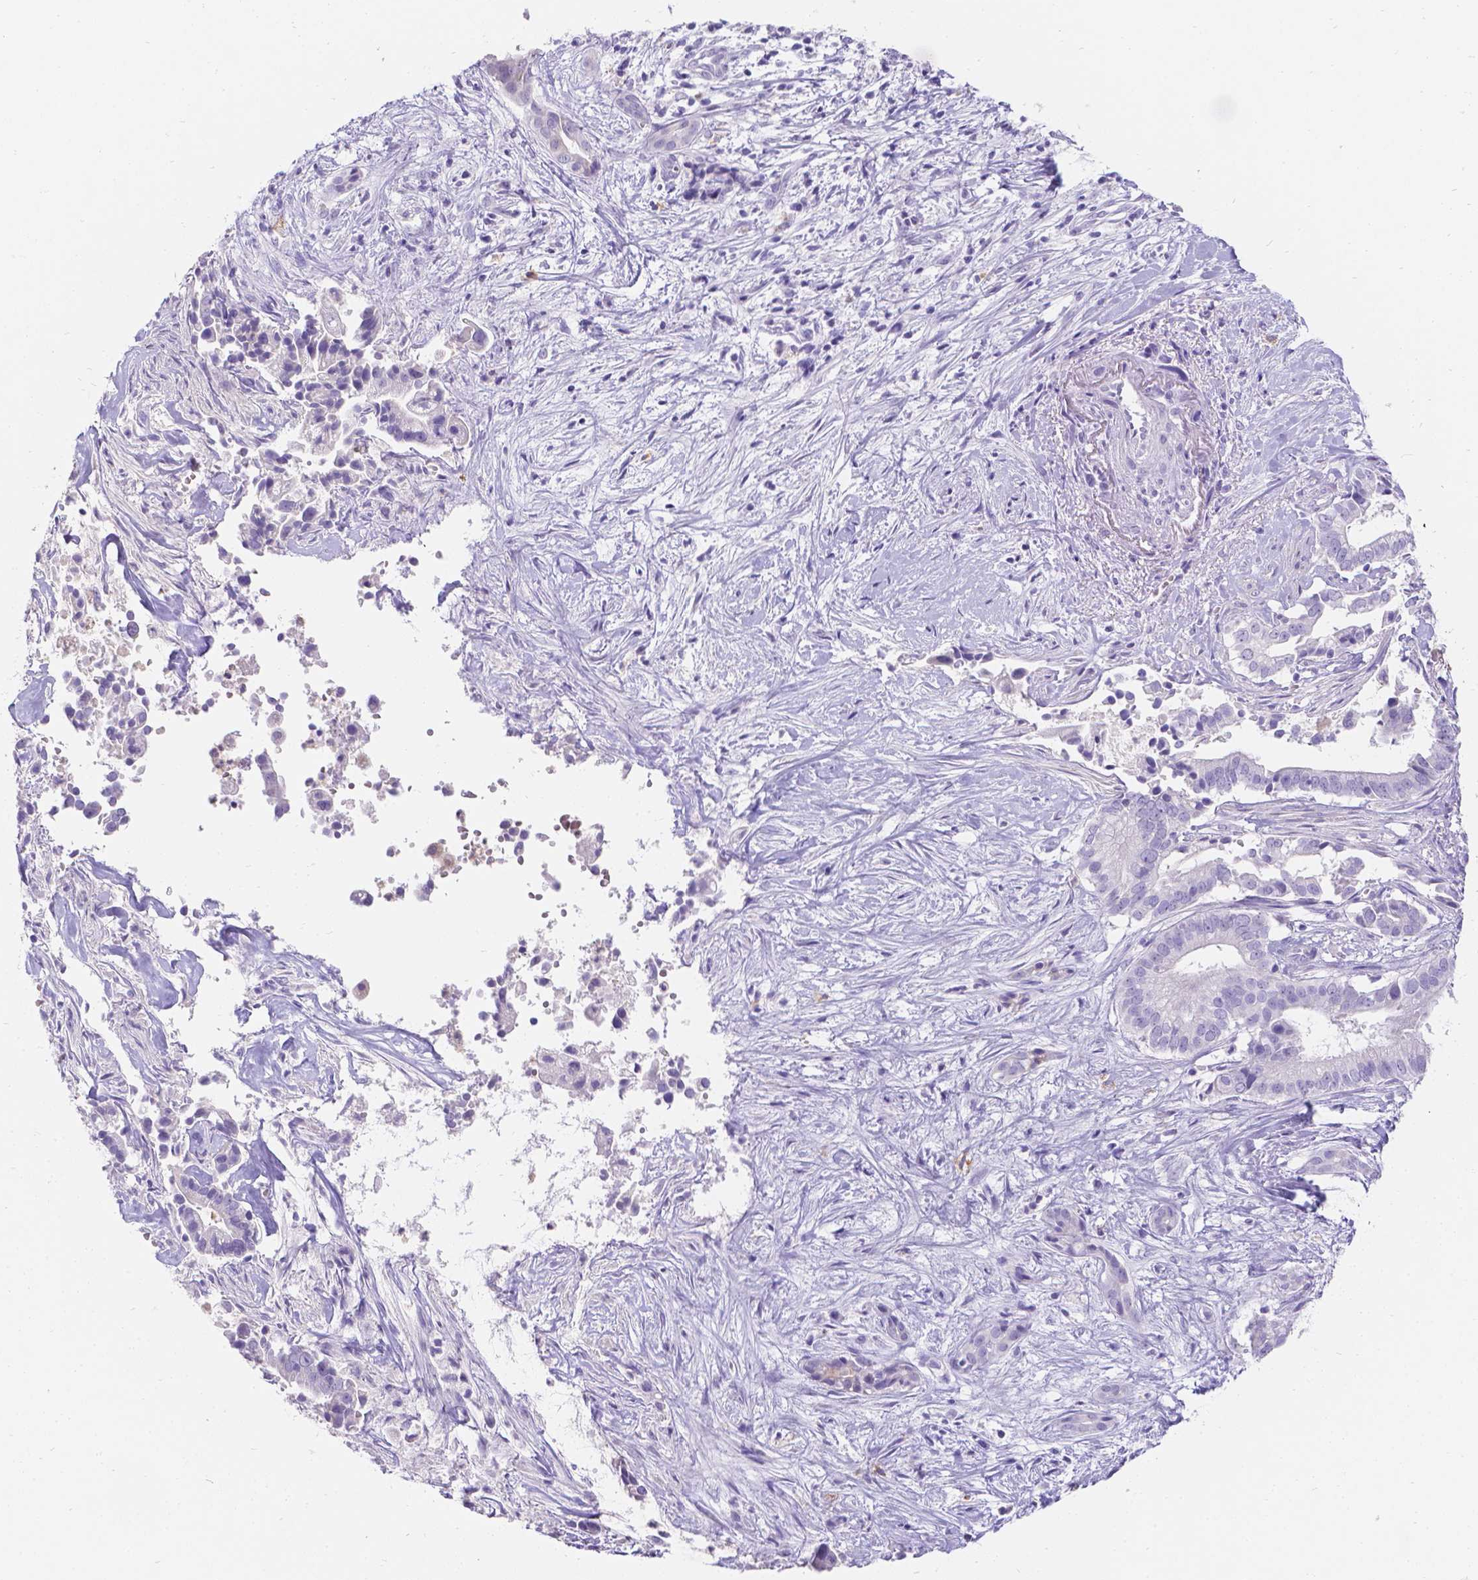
{"staining": {"intensity": "negative", "quantity": "none", "location": "none"}, "tissue": "pancreatic cancer", "cell_type": "Tumor cells", "image_type": "cancer", "snomed": [{"axis": "morphology", "description": "Adenocarcinoma, NOS"}, {"axis": "topography", "description": "Pancreas"}], "caption": "IHC photomicrograph of pancreatic cancer stained for a protein (brown), which shows no staining in tumor cells. (Brightfield microscopy of DAB IHC at high magnification).", "gene": "GNRHR", "patient": {"sex": "male", "age": 61}}